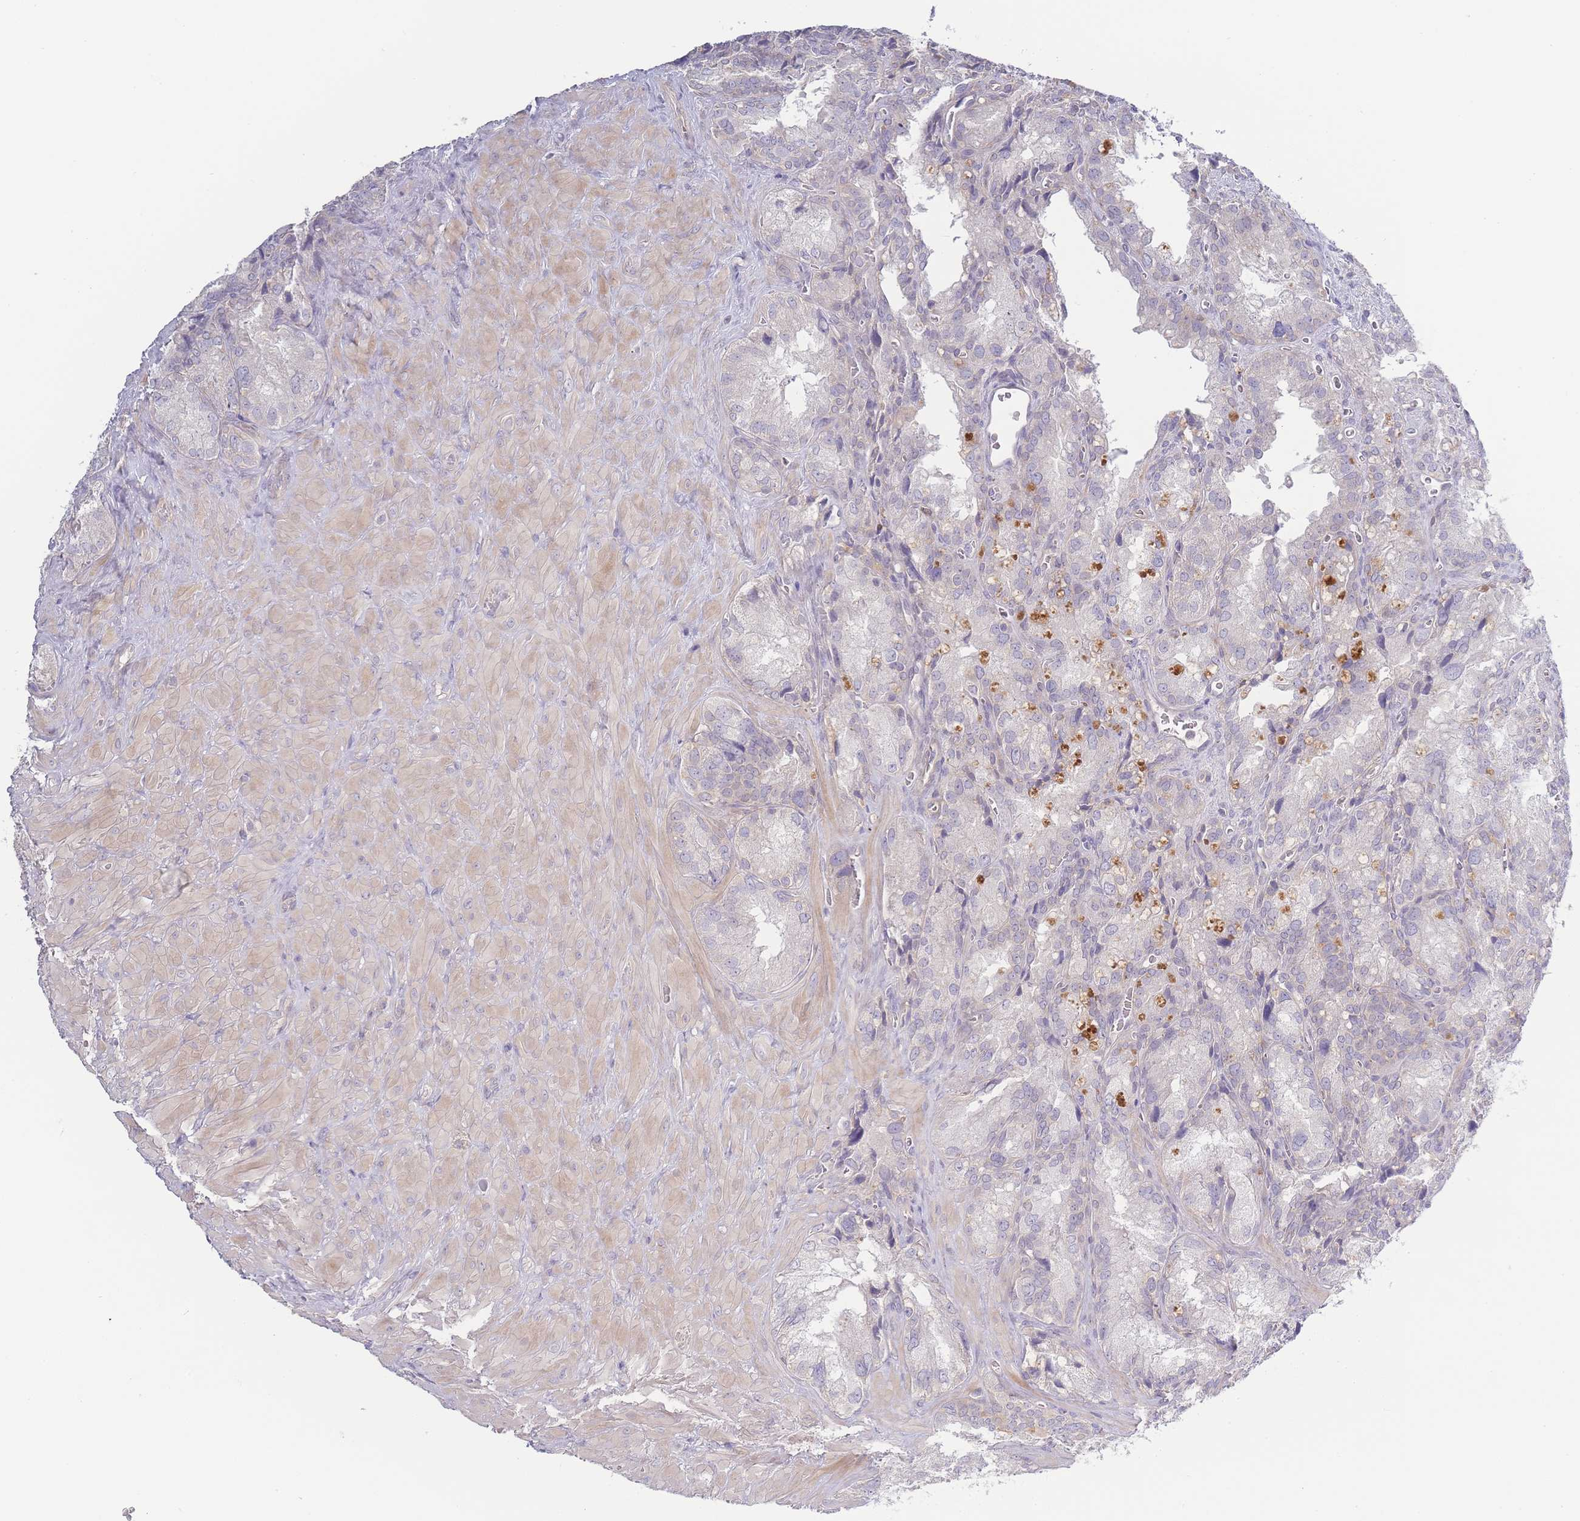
{"staining": {"intensity": "negative", "quantity": "none", "location": "none"}, "tissue": "seminal vesicle", "cell_type": "Glandular cells", "image_type": "normal", "snomed": [{"axis": "morphology", "description": "Normal tissue, NOS"}, {"axis": "topography", "description": "Seminal veicle"}], "caption": "Glandular cells are negative for protein expression in benign human seminal vesicle. Brightfield microscopy of immunohistochemistry stained with DAB (brown) and hematoxylin (blue), captured at high magnification.", "gene": "SPHKAP", "patient": {"sex": "male", "age": 62}}